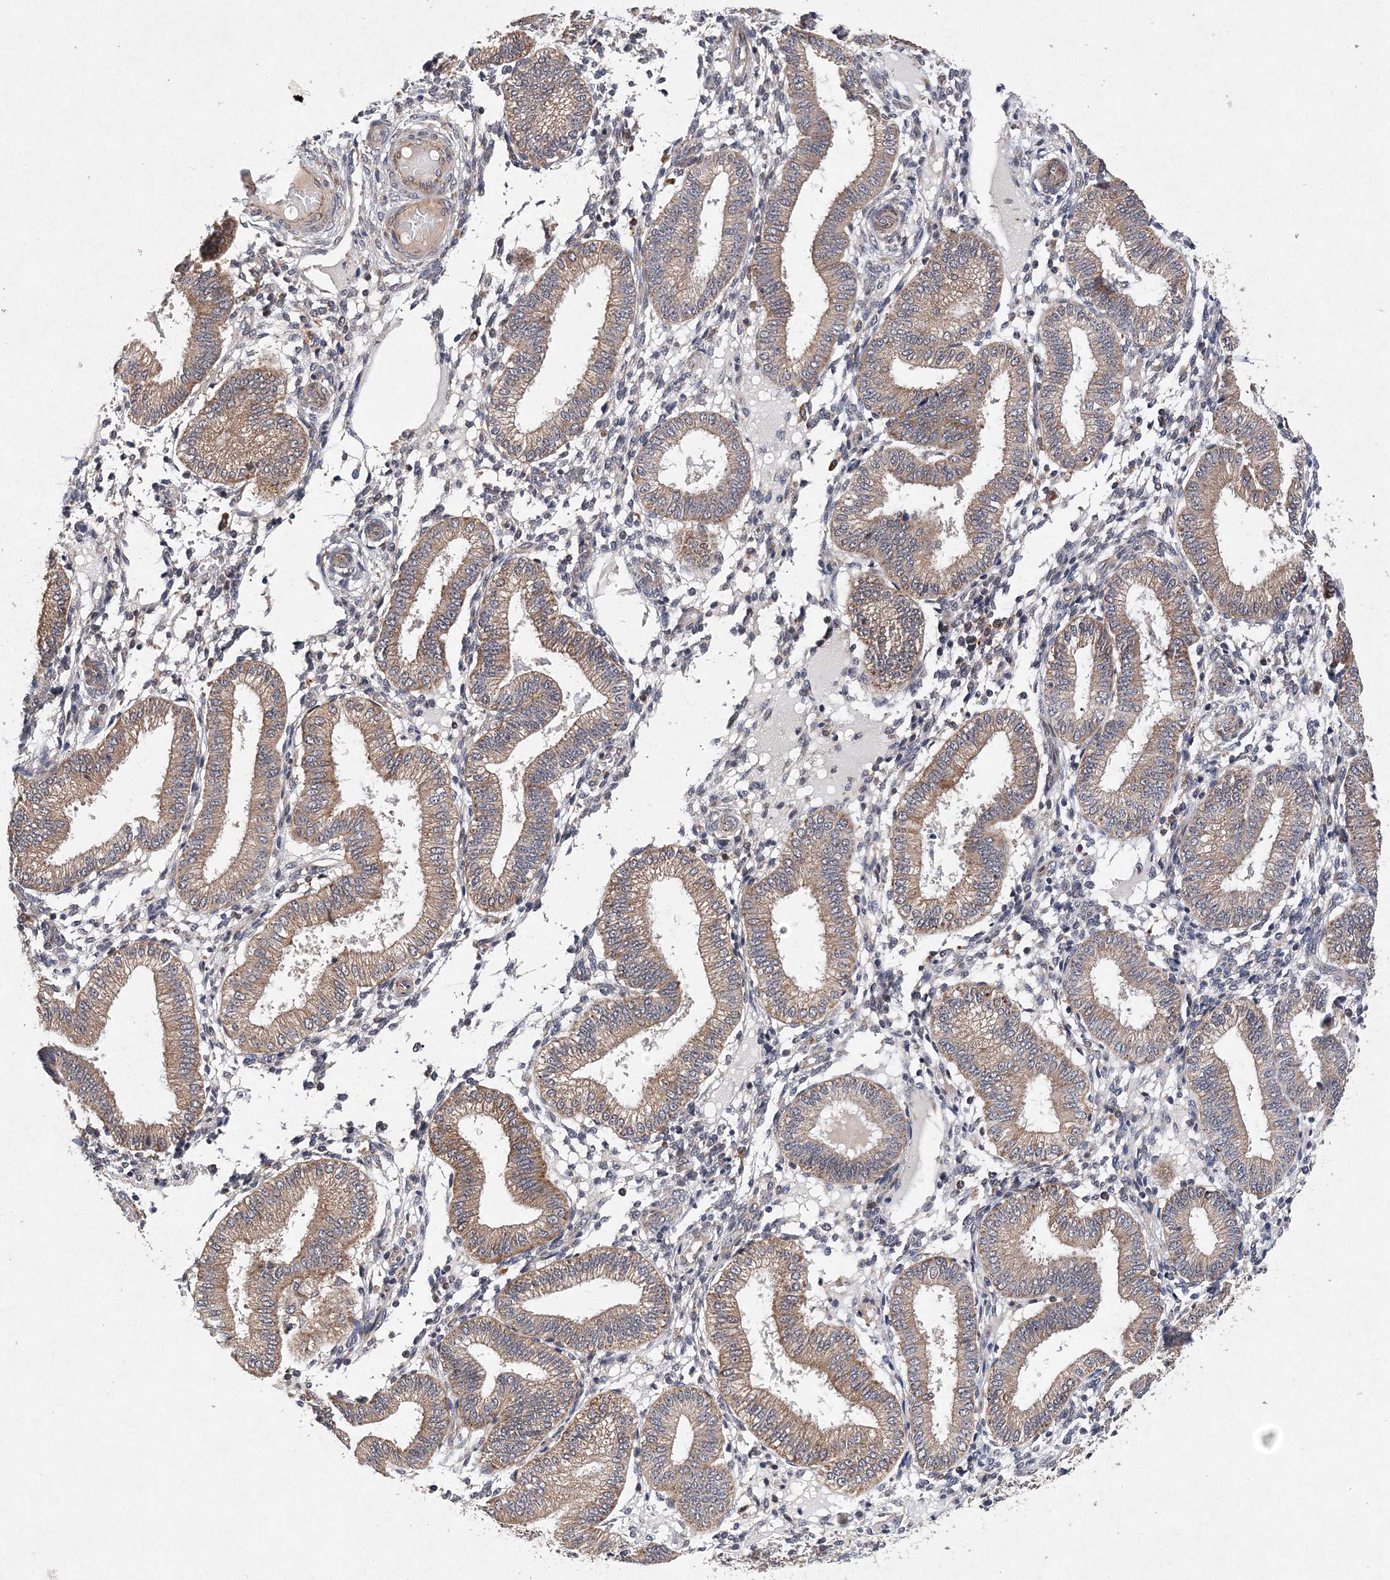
{"staining": {"intensity": "negative", "quantity": "none", "location": "none"}, "tissue": "endometrium", "cell_type": "Cells in endometrial stroma", "image_type": "normal", "snomed": [{"axis": "morphology", "description": "Normal tissue, NOS"}, {"axis": "topography", "description": "Endometrium"}], "caption": "A micrograph of human endometrium is negative for staining in cells in endometrial stroma. The staining was performed using DAB to visualize the protein expression in brown, while the nuclei were stained in blue with hematoxylin (Magnification: 20x).", "gene": "PROSER1", "patient": {"sex": "female", "age": 39}}